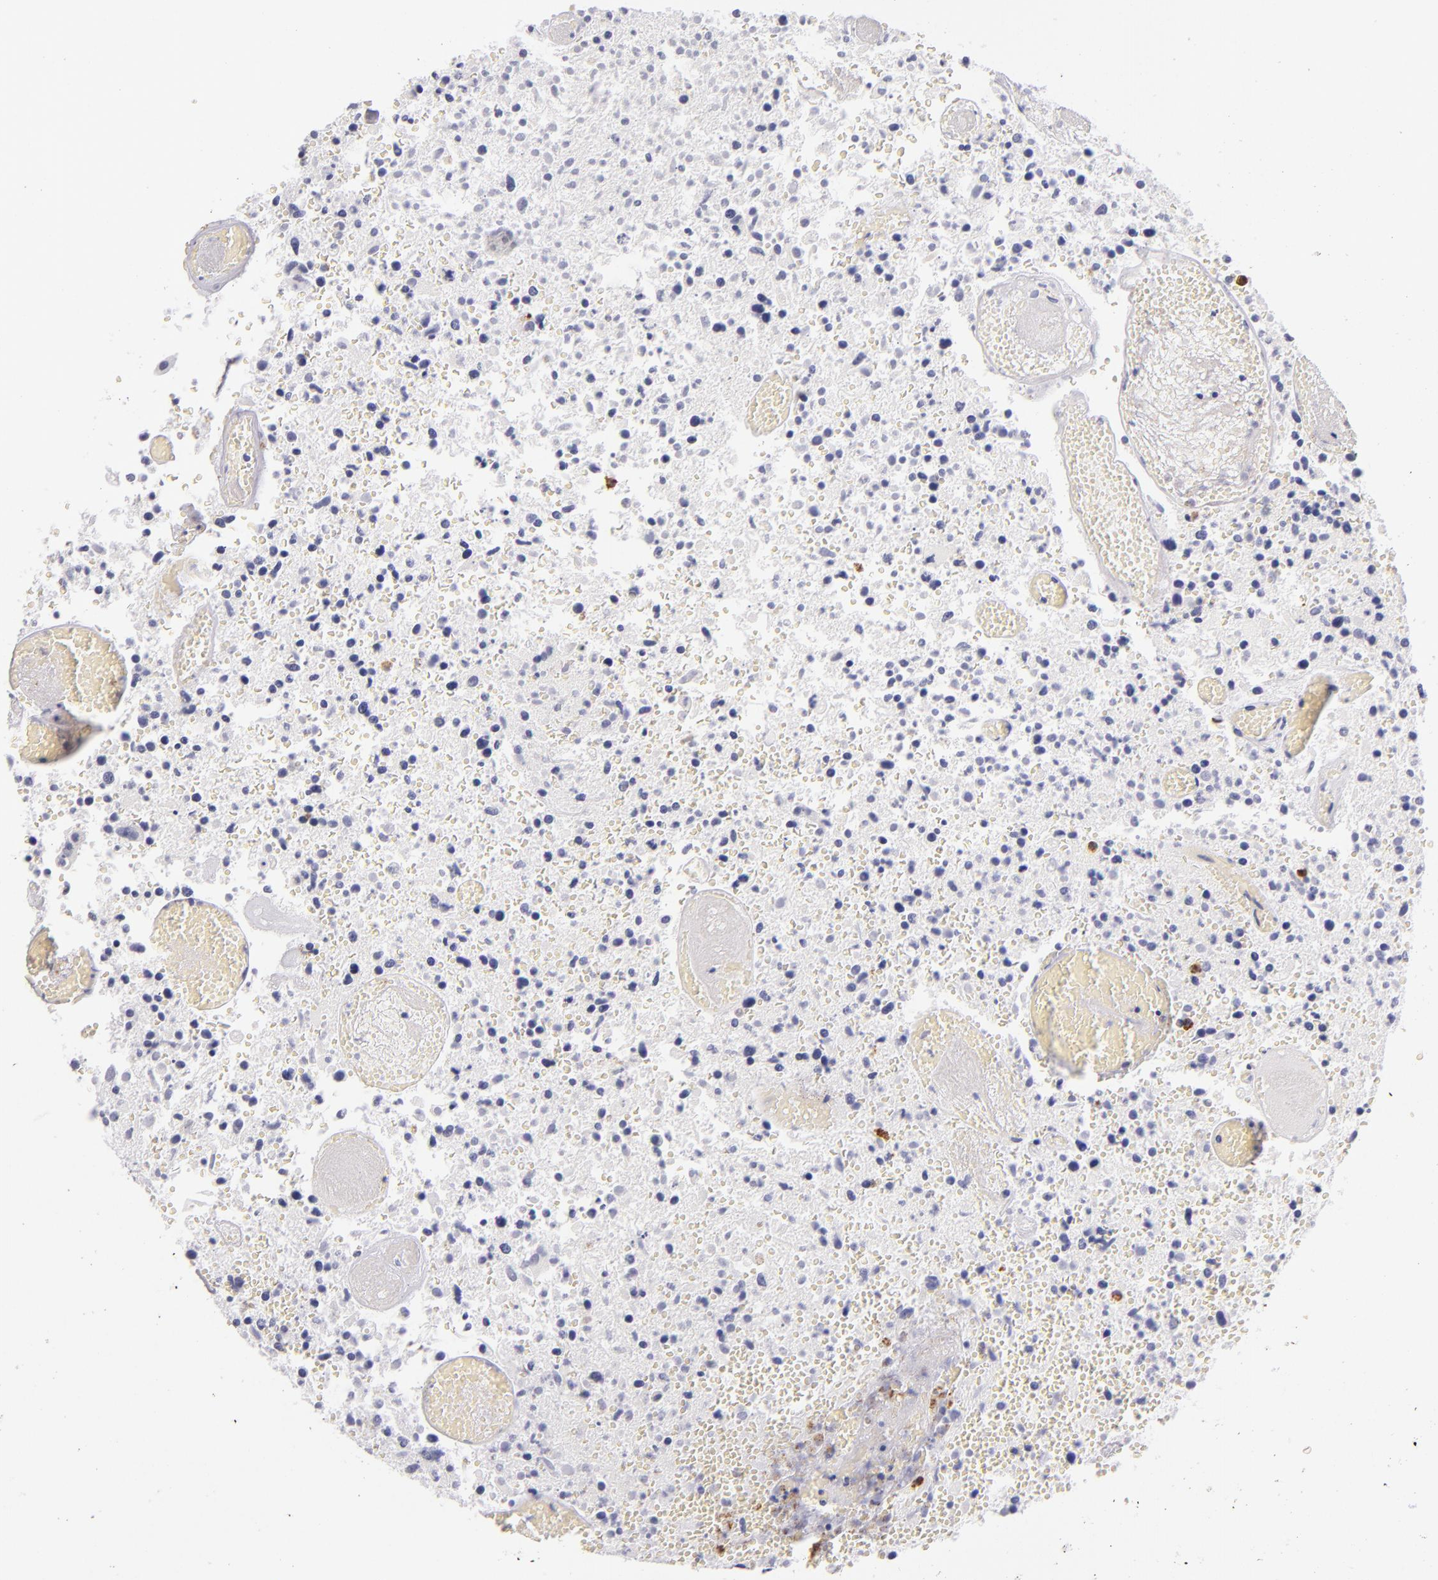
{"staining": {"intensity": "negative", "quantity": "none", "location": "none"}, "tissue": "glioma", "cell_type": "Tumor cells", "image_type": "cancer", "snomed": [{"axis": "morphology", "description": "Glioma, malignant, High grade"}, {"axis": "topography", "description": "Brain"}], "caption": "Immunohistochemistry of human glioma shows no positivity in tumor cells. (DAB IHC with hematoxylin counter stain).", "gene": "CDH3", "patient": {"sex": "male", "age": 72}}